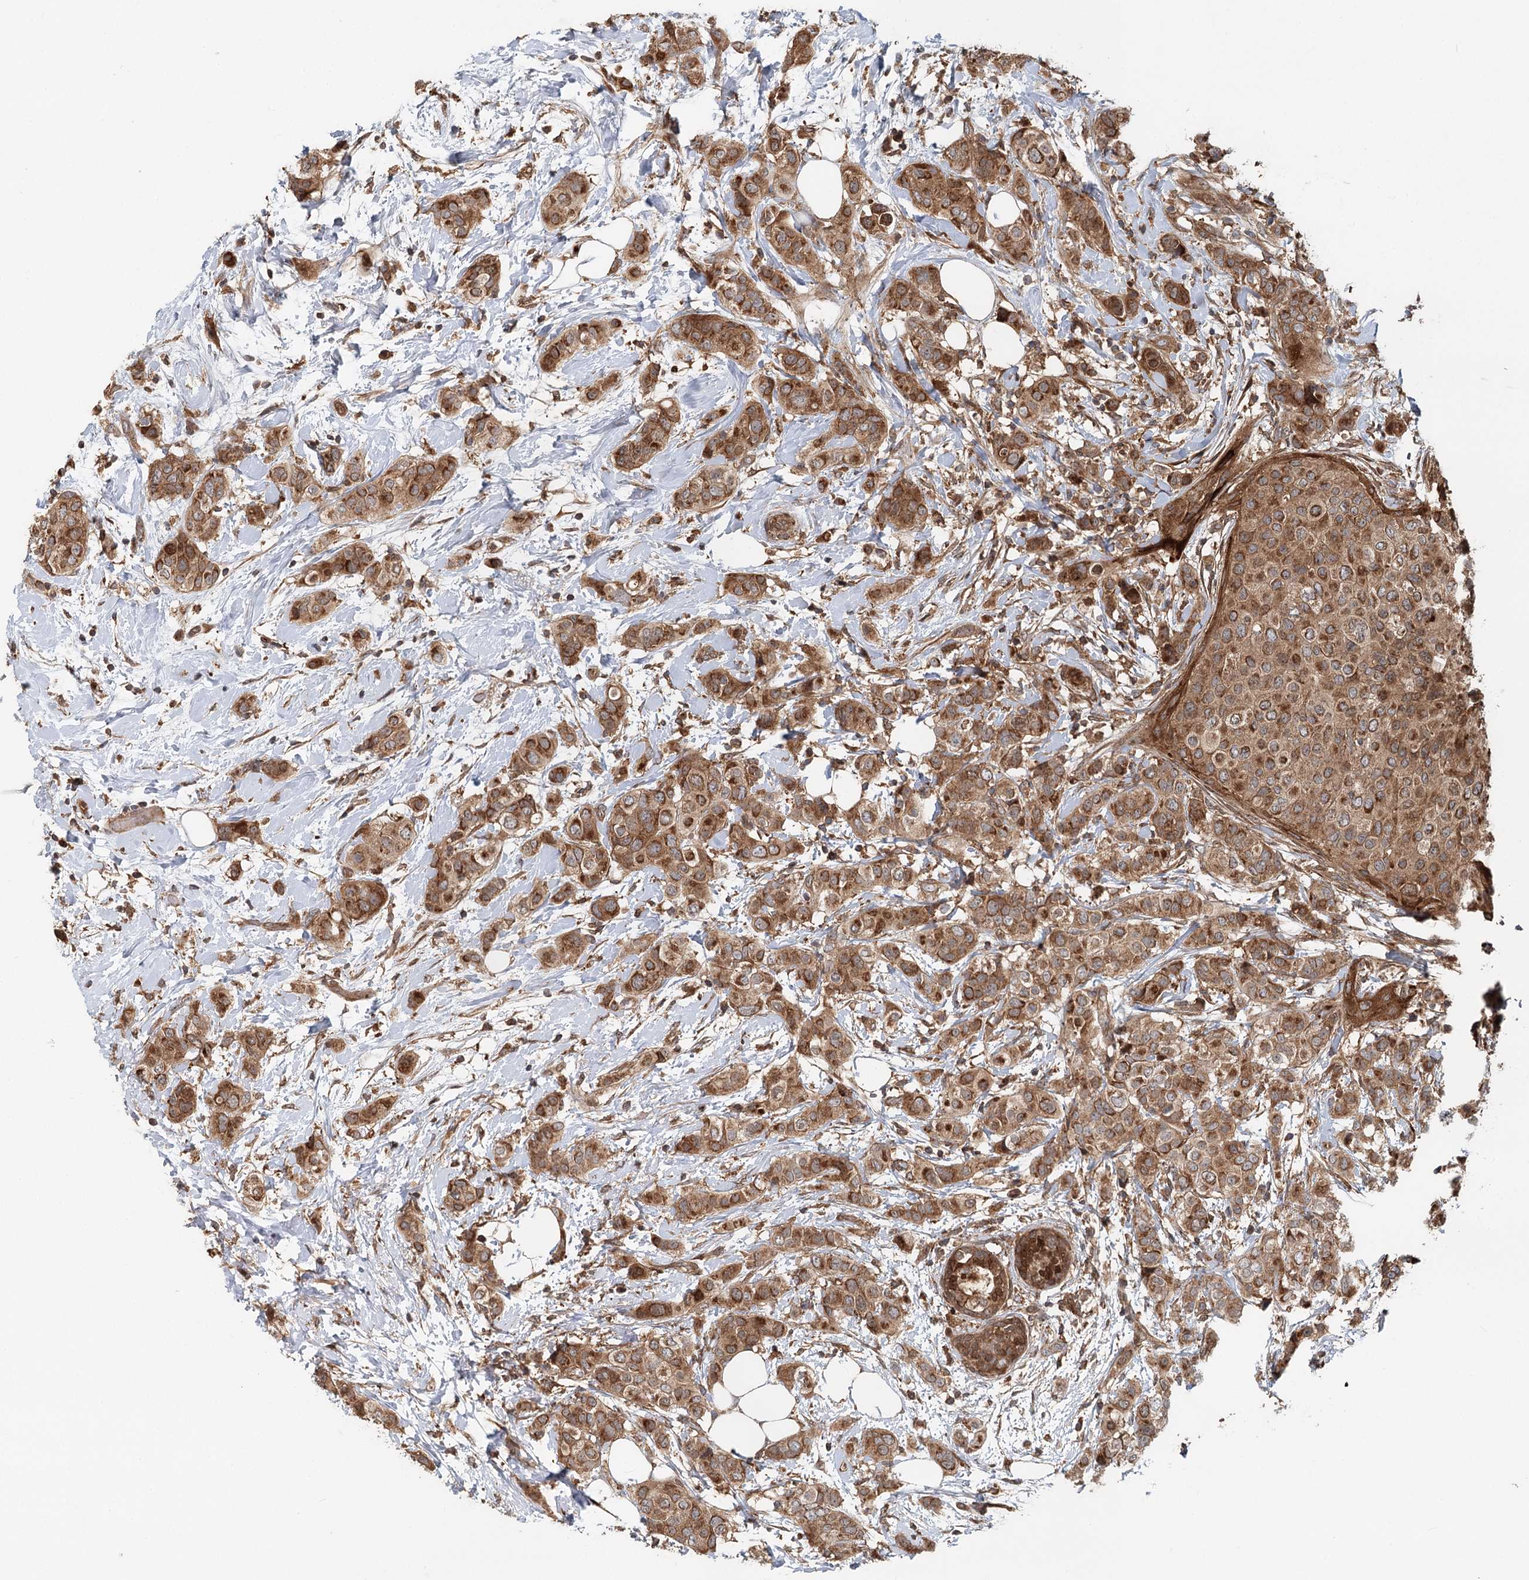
{"staining": {"intensity": "strong", "quantity": ">75%", "location": "cytoplasmic/membranous"}, "tissue": "breast cancer", "cell_type": "Tumor cells", "image_type": "cancer", "snomed": [{"axis": "morphology", "description": "Lobular carcinoma"}, {"axis": "topography", "description": "Breast"}], "caption": "A micrograph of human breast cancer stained for a protein reveals strong cytoplasmic/membranous brown staining in tumor cells.", "gene": "RNF111", "patient": {"sex": "female", "age": 51}}